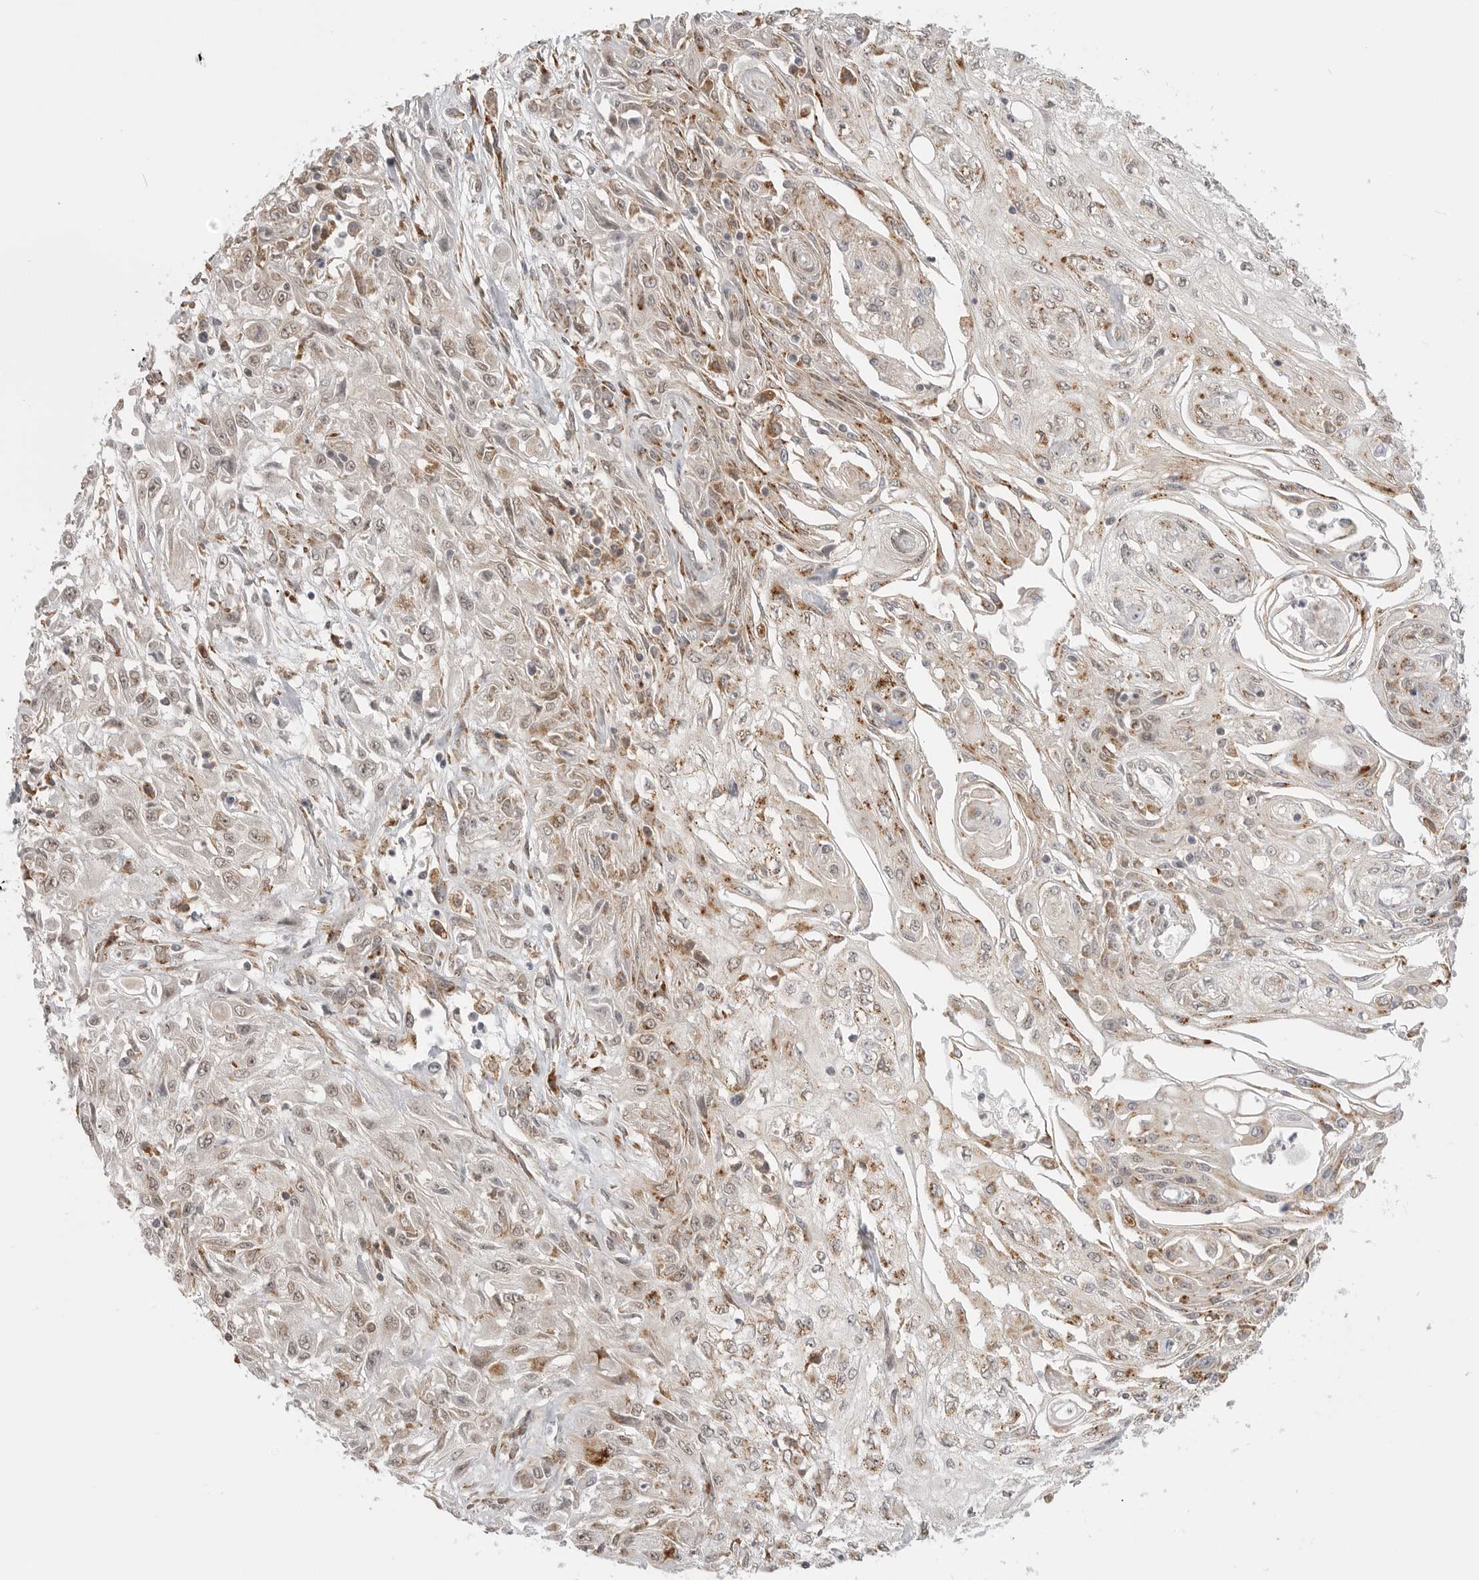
{"staining": {"intensity": "moderate", "quantity": "25%-75%", "location": "cytoplasmic/membranous"}, "tissue": "skin cancer", "cell_type": "Tumor cells", "image_type": "cancer", "snomed": [{"axis": "morphology", "description": "Squamous cell carcinoma, NOS"}, {"axis": "morphology", "description": "Squamous cell carcinoma, metastatic, NOS"}, {"axis": "topography", "description": "Skin"}, {"axis": "topography", "description": "Lymph node"}], "caption": "Human squamous cell carcinoma (skin) stained with a brown dye exhibits moderate cytoplasmic/membranous positive positivity in about 25%-75% of tumor cells.", "gene": "KALRN", "patient": {"sex": "male", "age": 75}}